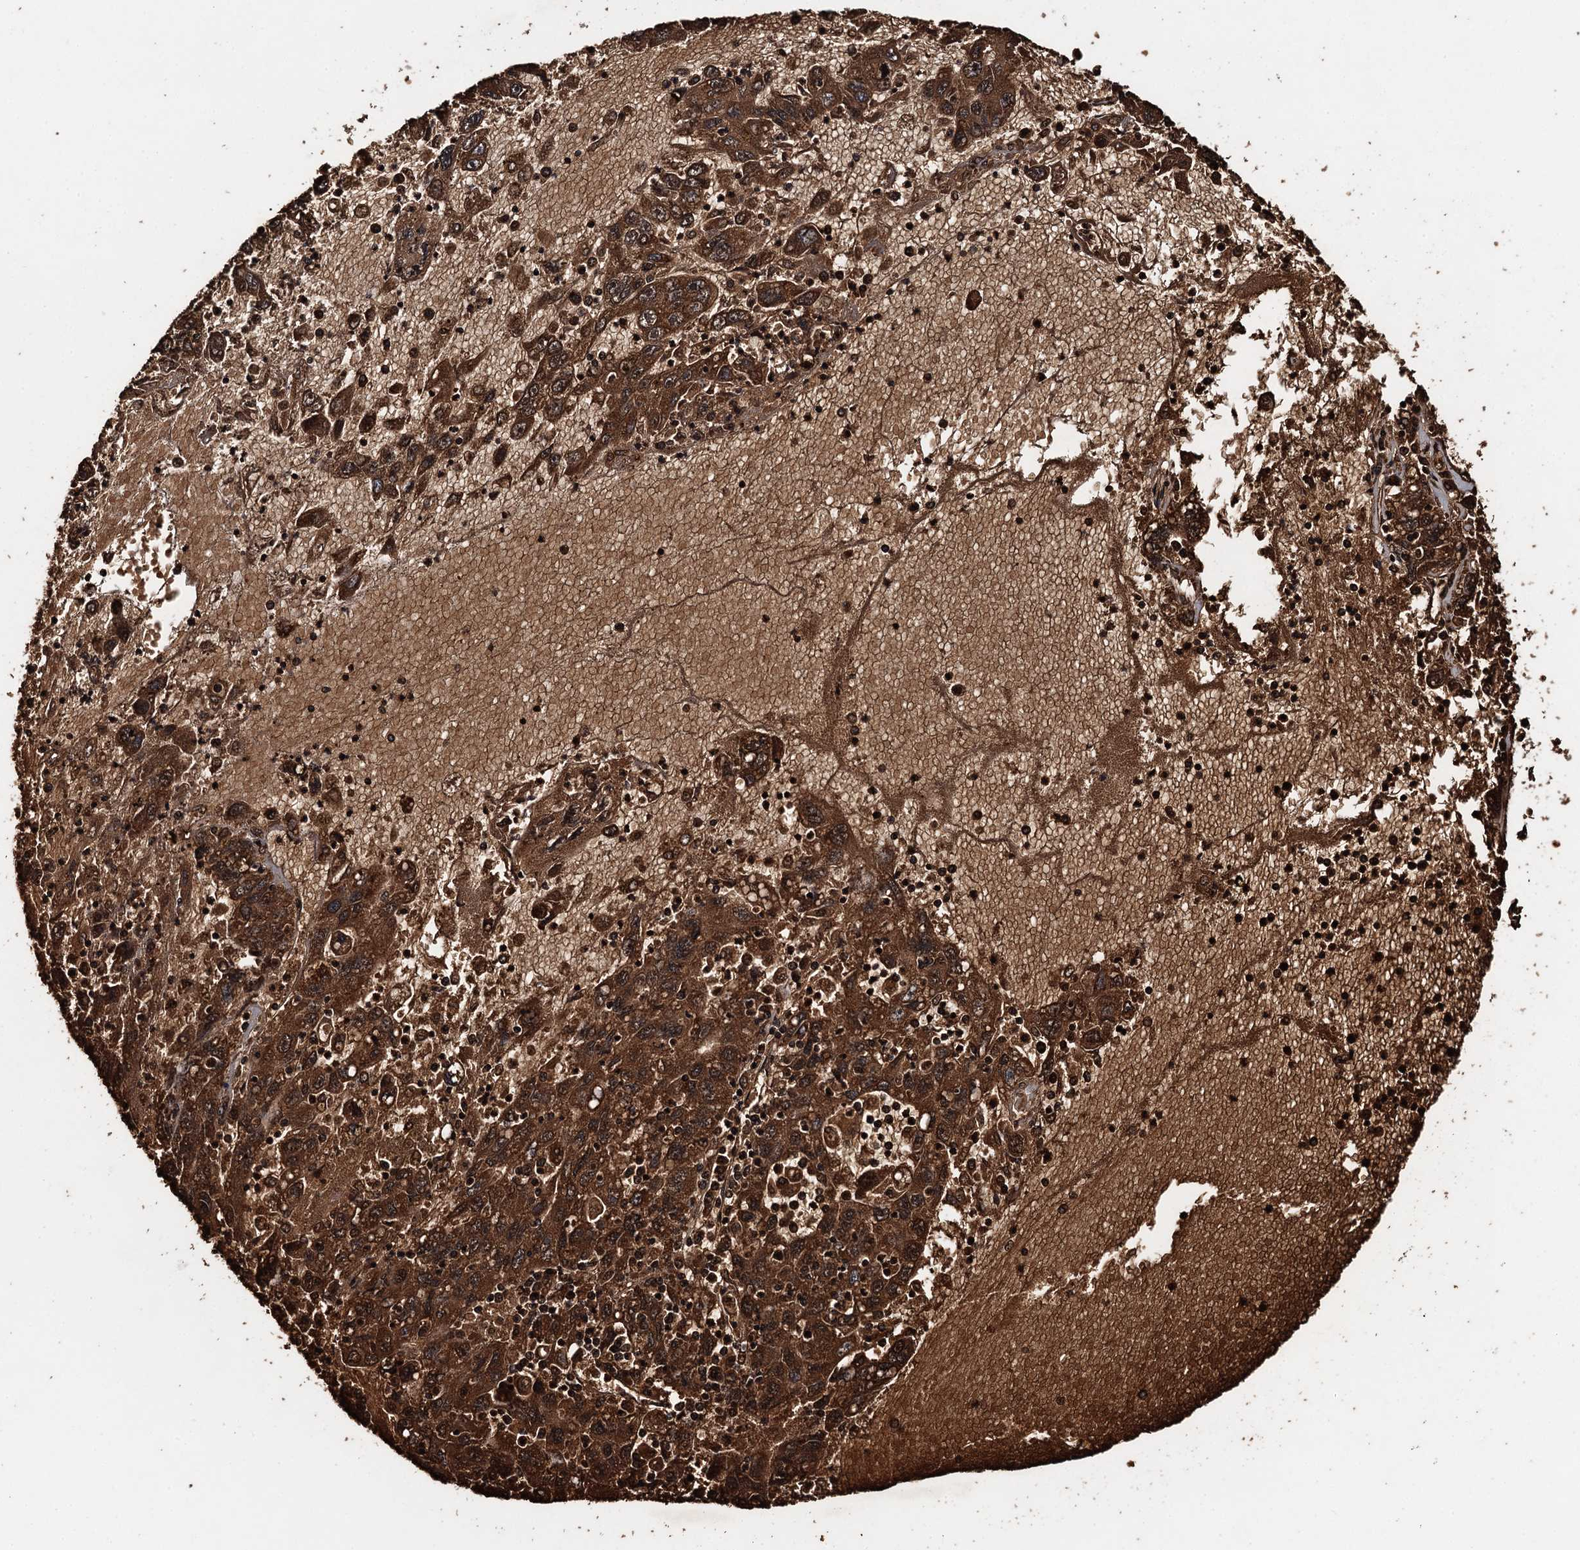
{"staining": {"intensity": "strong", "quantity": ">75%", "location": "cytoplasmic/membranous"}, "tissue": "liver cancer", "cell_type": "Tumor cells", "image_type": "cancer", "snomed": [{"axis": "morphology", "description": "Carcinoma, Hepatocellular, NOS"}, {"axis": "topography", "description": "Liver"}], "caption": "Approximately >75% of tumor cells in liver cancer (hepatocellular carcinoma) display strong cytoplasmic/membranous protein expression as visualized by brown immunohistochemical staining.", "gene": "SNX32", "patient": {"sex": "male", "age": 49}}